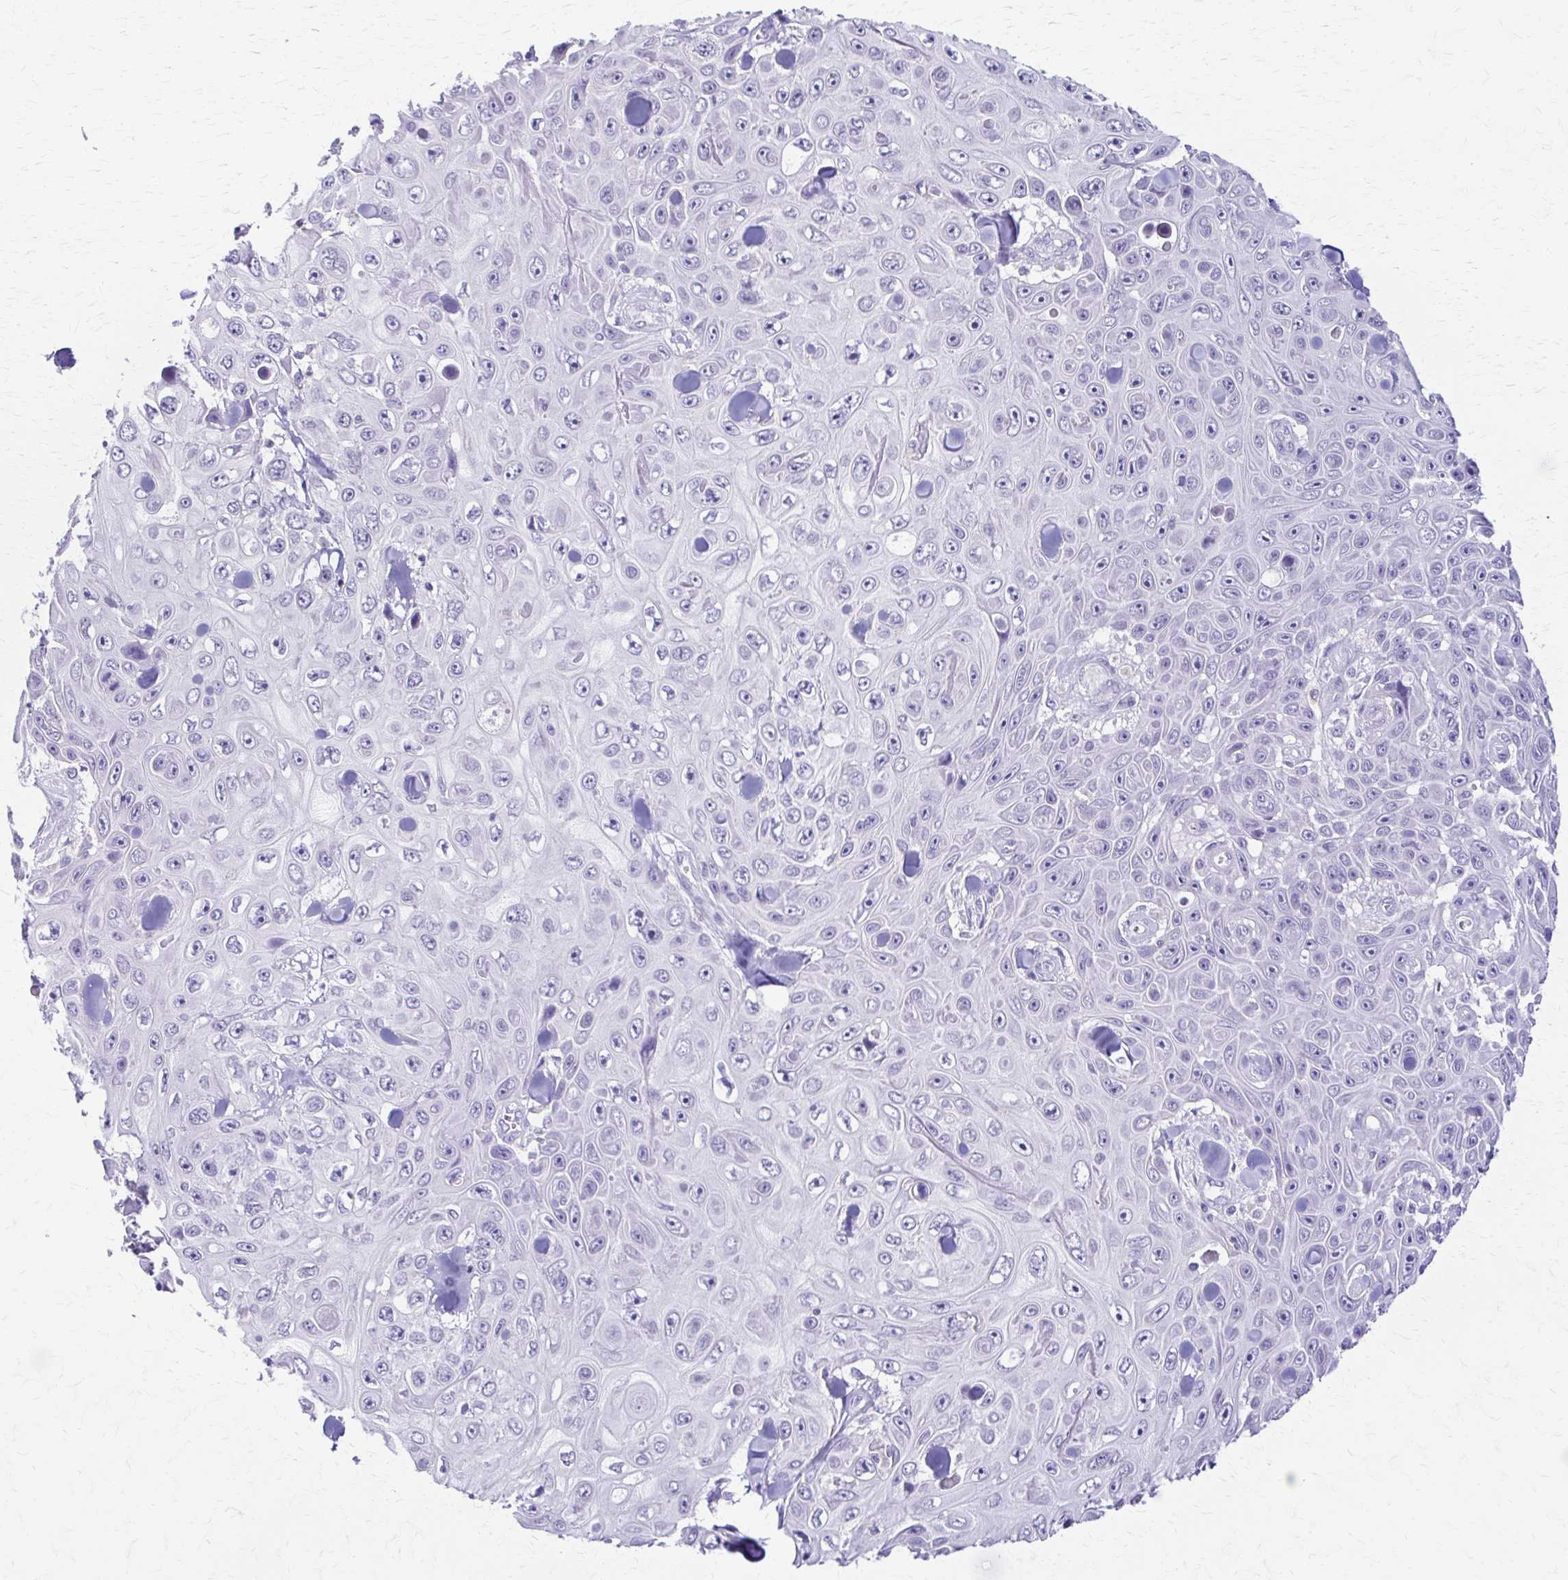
{"staining": {"intensity": "negative", "quantity": "none", "location": "none"}, "tissue": "skin cancer", "cell_type": "Tumor cells", "image_type": "cancer", "snomed": [{"axis": "morphology", "description": "Squamous cell carcinoma, NOS"}, {"axis": "topography", "description": "Skin"}], "caption": "Immunohistochemistry micrograph of neoplastic tissue: human skin squamous cell carcinoma stained with DAB reveals no significant protein positivity in tumor cells.", "gene": "PIK3AP1", "patient": {"sex": "male", "age": 82}}